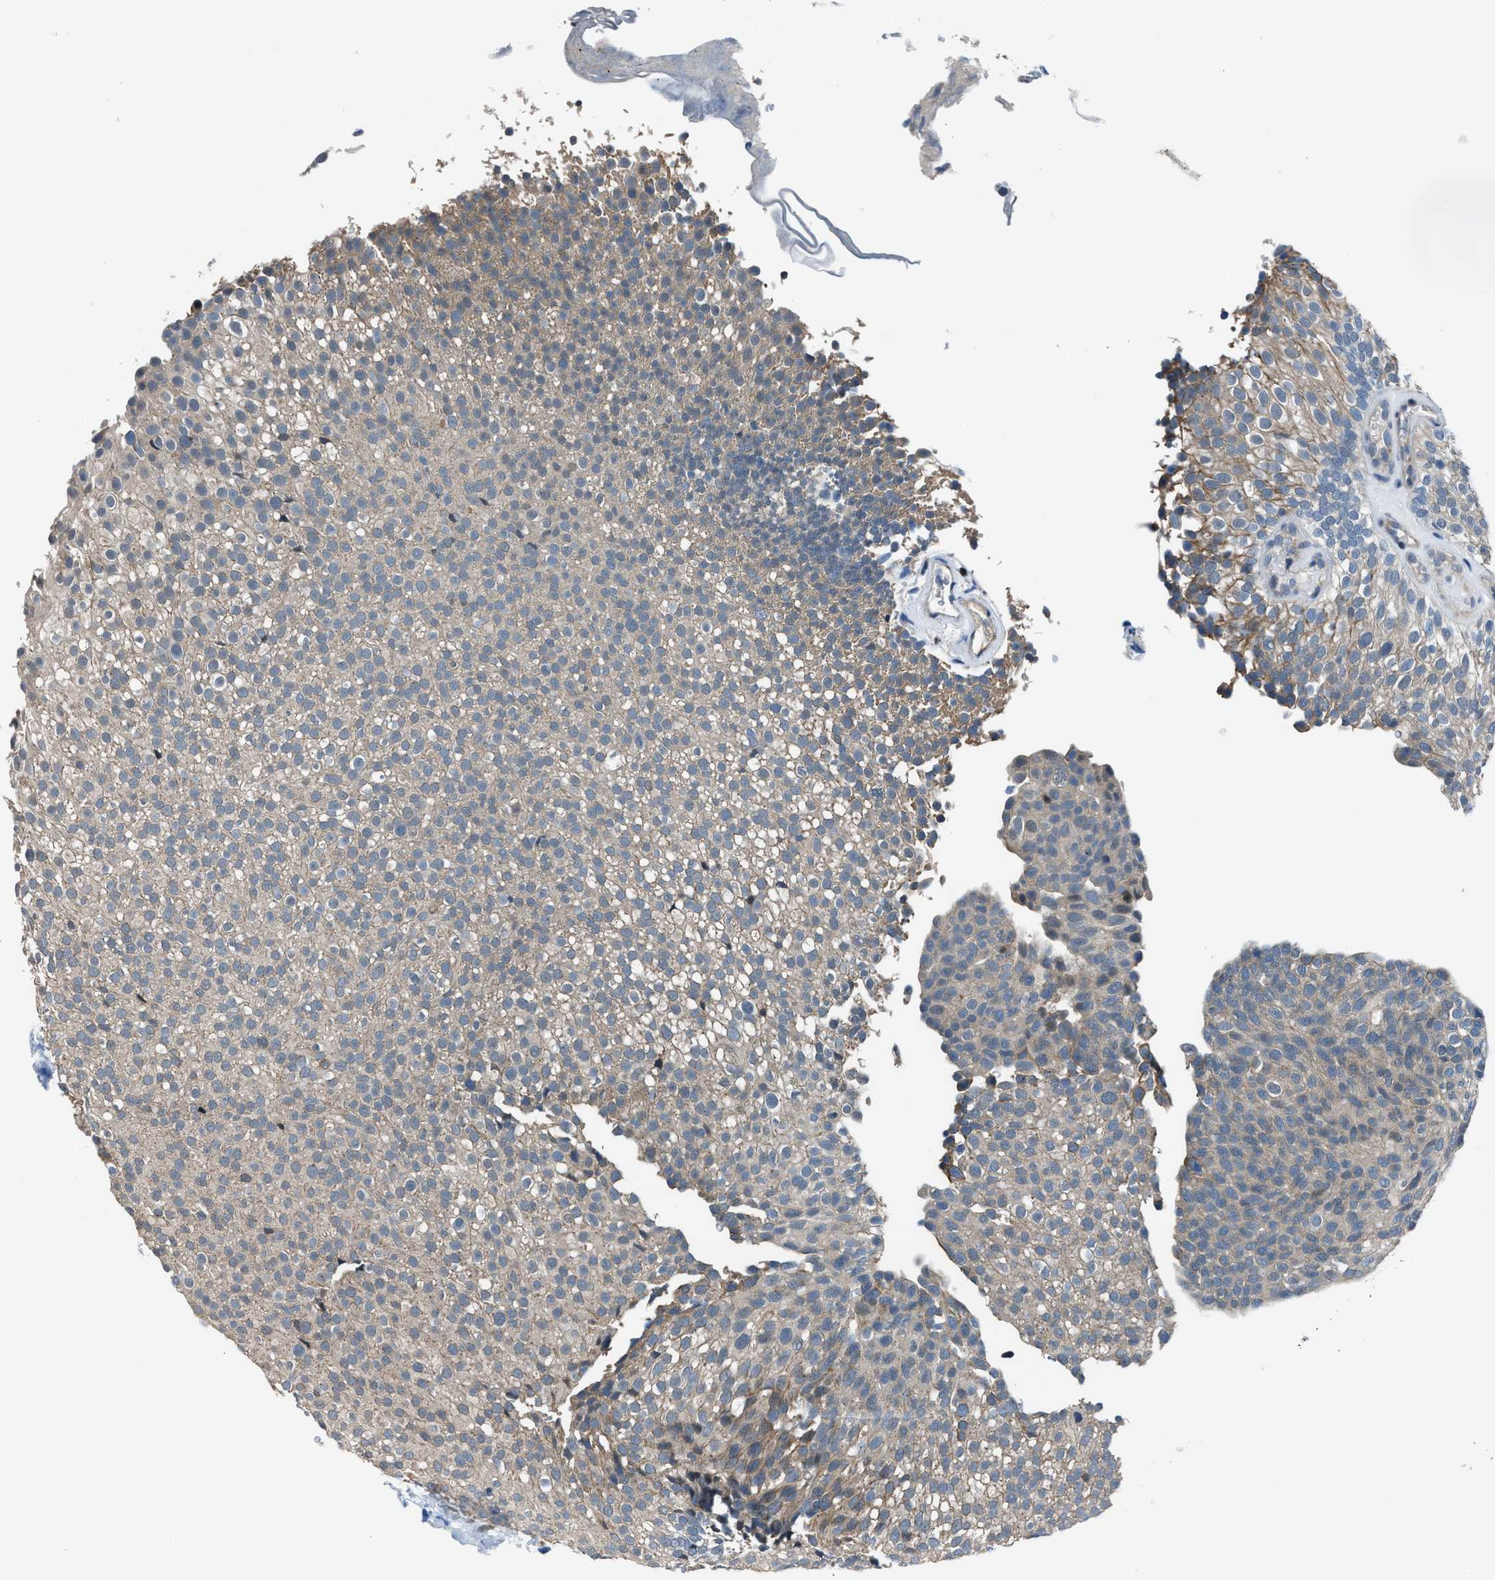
{"staining": {"intensity": "negative", "quantity": "none", "location": "none"}, "tissue": "urothelial cancer", "cell_type": "Tumor cells", "image_type": "cancer", "snomed": [{"axis": "morphology", "description": "Urothelial carcinoma, Low grade"}, {"axis": "topography", "description": "Urinary bladder"}], "caption": "Protein analysis of urothelial carcinoma (low-grade) shows no significant staining in tumor cells.", "gene": "DUSP19", "patient": {"sex": "male", "age": 78}}